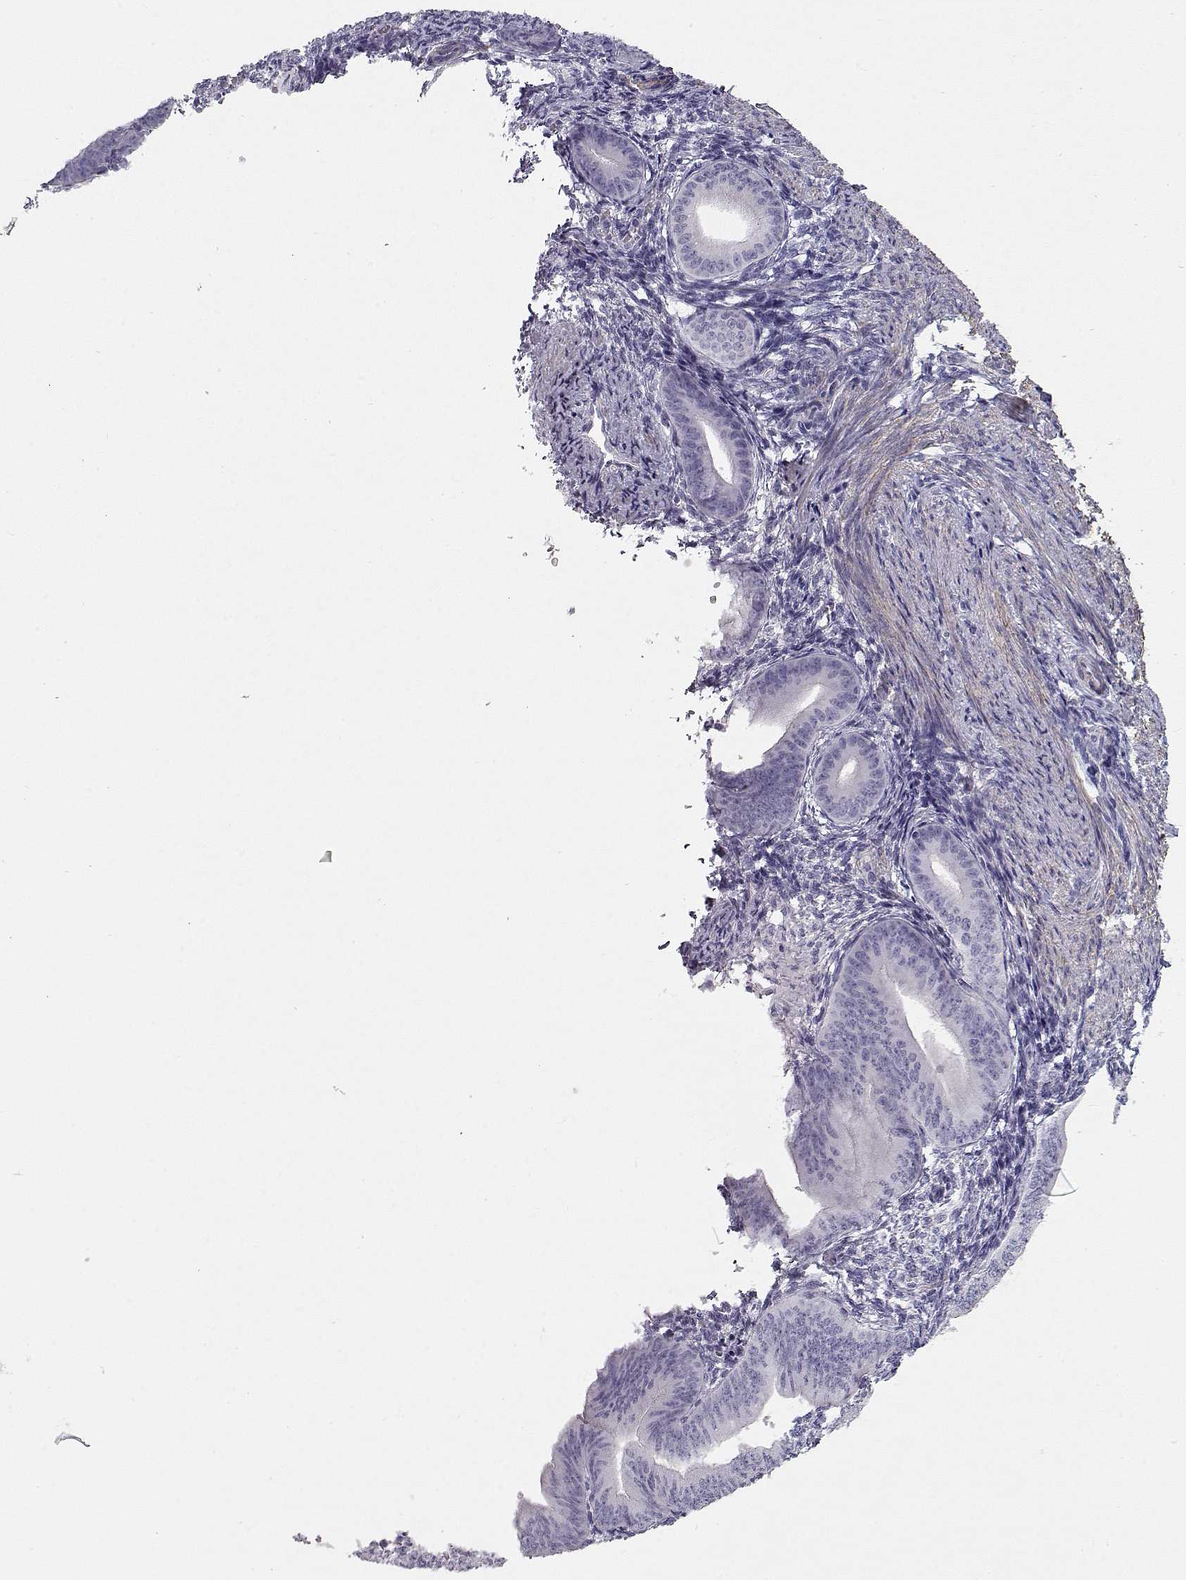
{"staining": {"intensity": "negative", "quantity": "none", "location": "none"}, "tissue": "endometrium", "cell_type": "Cells in endometrial stroma", "image_type": "normal", "snomed": [{"axis": "morphology", "description": "Normal tissue, NOS"}, {"axis": "topography", "description": "Endometrium"}], "caption": "This histopathology image is of benign endometrium stained with IHC to label a protein in brown with the nuclei are counter-stained blue. There is no positivity in cells in endometrial stroma.", "gene": "SLITRK3", "patient": {"sex": "female", "age": 39}}